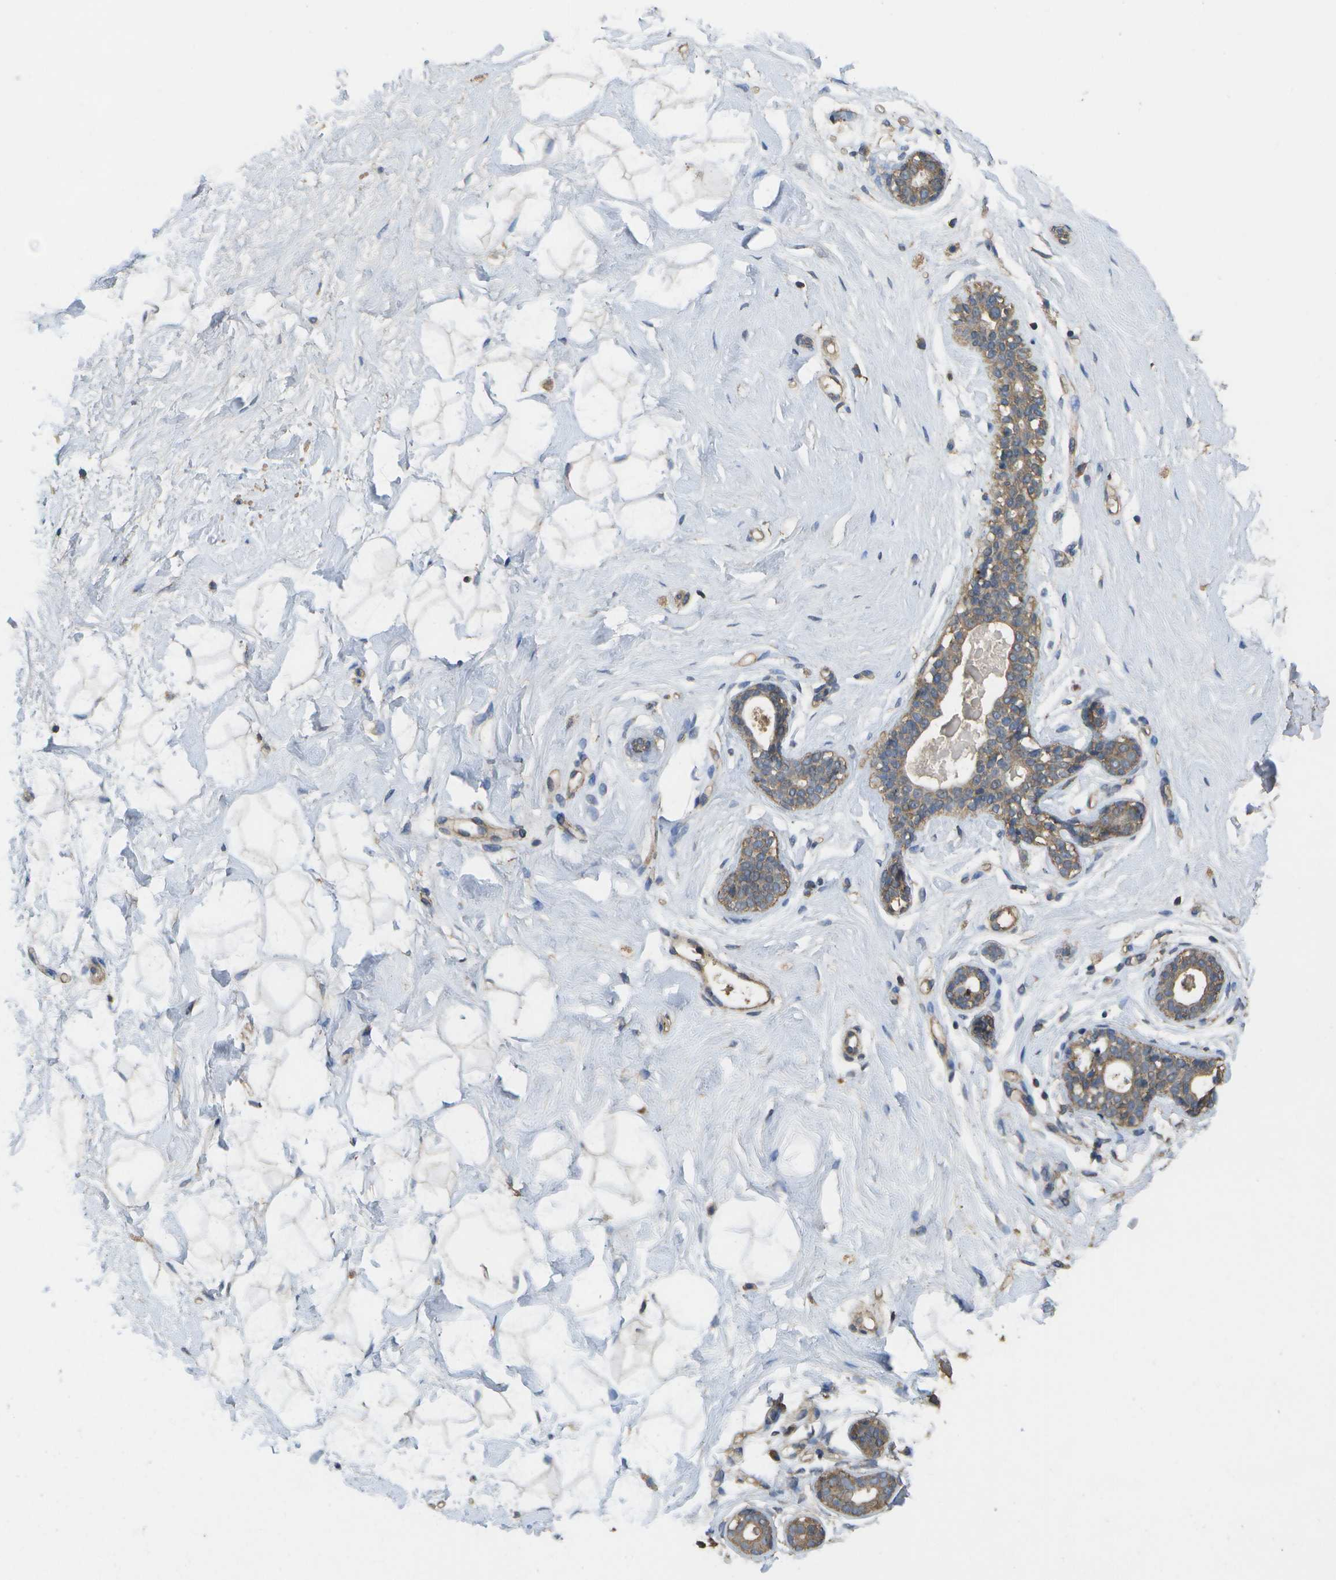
{"staining": {"intensity": "negative", "quantity": "none", "location": "none"}, "tissue": "breast", "cell_type": "Adipocytes", "image_type": "normal", "snomed": [{"axis": "morphology", "description": "Normal tissue, NOS"}, {"axis": "topography", "description": "Breast"}], "caption": "Immunohistochemical staining of benign breast exhibits no significant staining in adipocytes.", "gene": "SACS", "patient": {"sex": "female", "age": 23}}